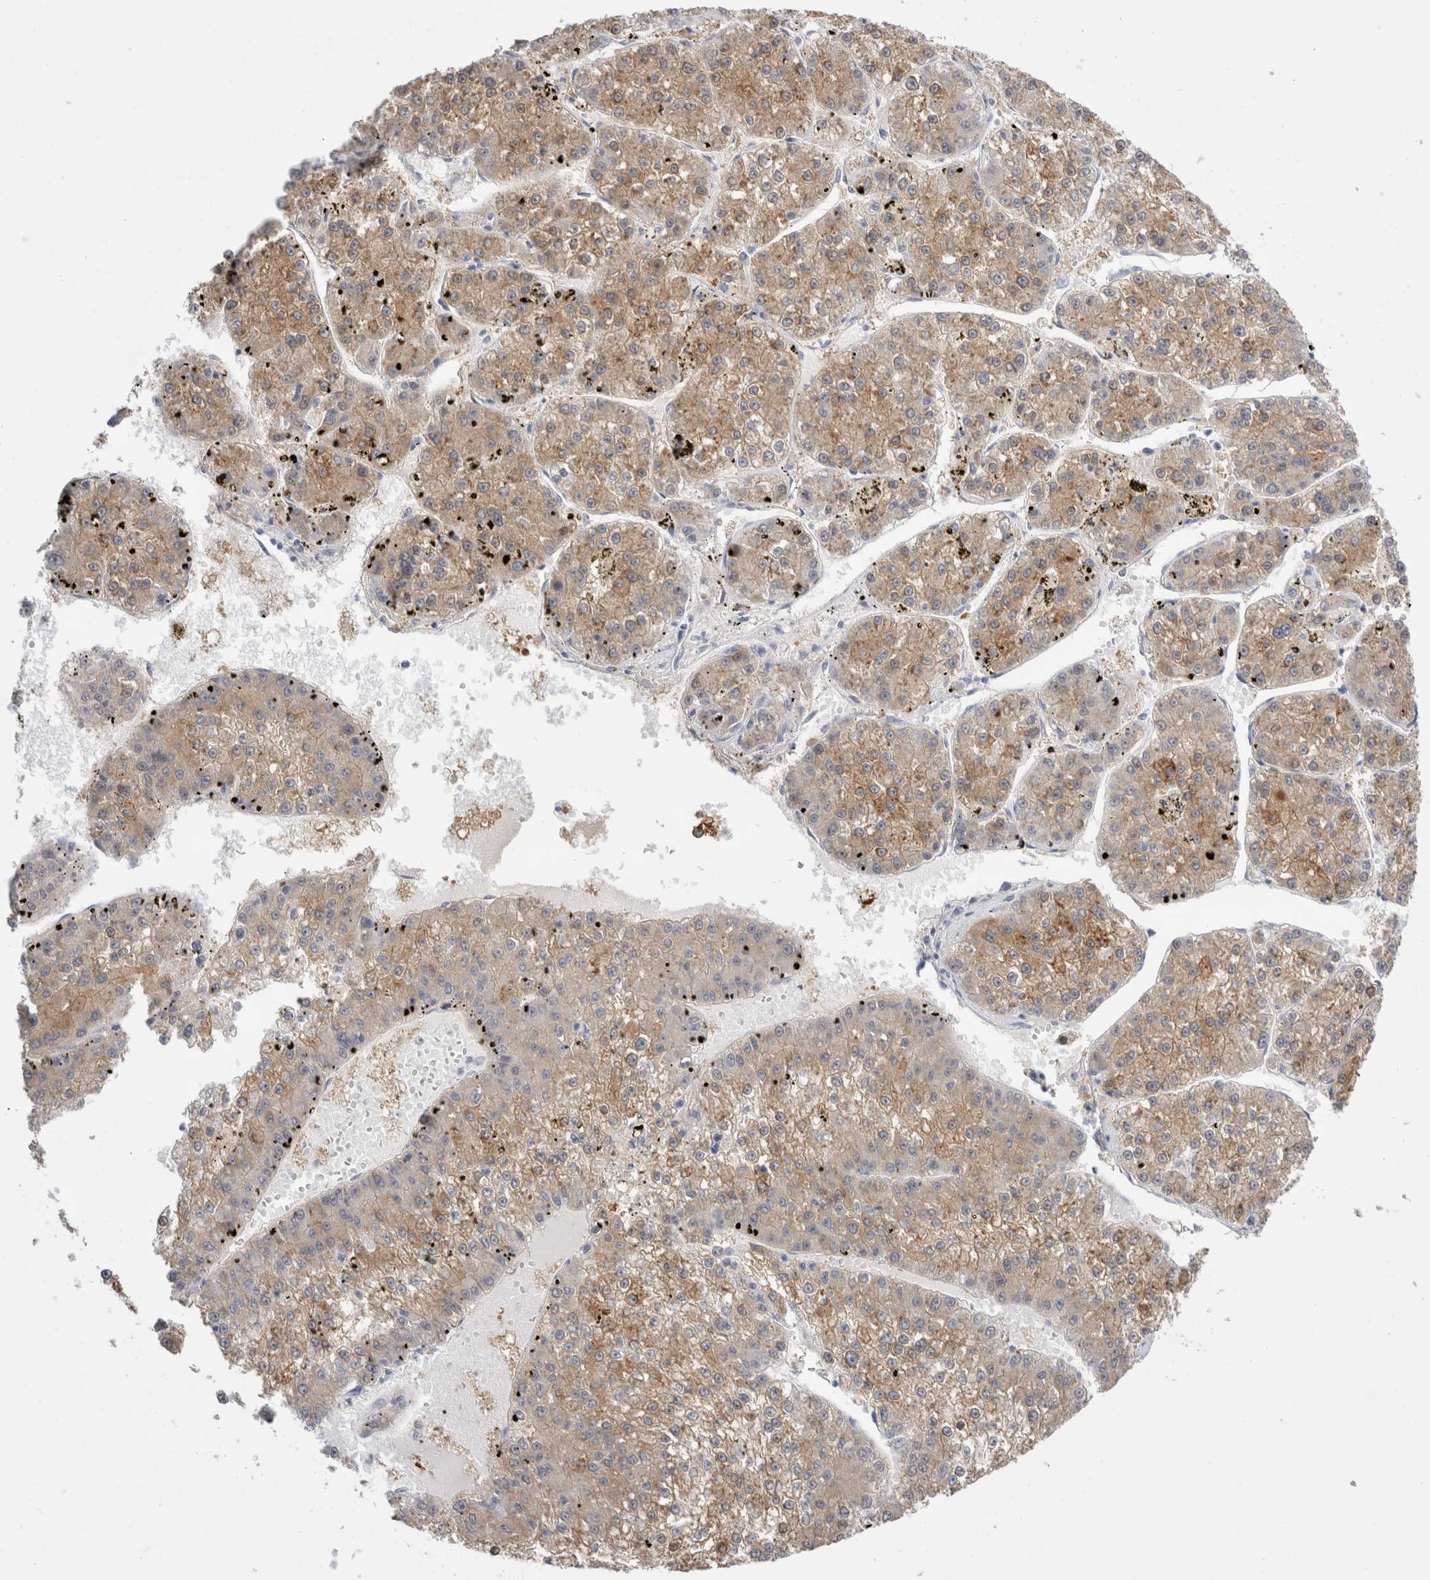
{"staining": {"intensity": "moderate", "quantity": "25%-75%", "location": "cytoplasmic/membranous"}, "tissue": "liver cancer", "cell_type": "Tumor cells", "image_type": "cancer", "snomed": [{"axis": "morphology", "description": "Carcinoma, Hepatocellular, NOS"}, {"axis": "topography", "description": "Liver"}], "caption": "Brown immunohistochemical staining in human hepatocellular carcinoma (liver) shows moderate cytoplasmic/membranous staining in approximately 25%-75% of tumor cells. The staining was performed using DAB, with brown indicating positive protein expression. Nuclei are stained blue with hematoxylin.", "gene": "NAPEPLD", "patient": {"sex": "female", "age": 73}}